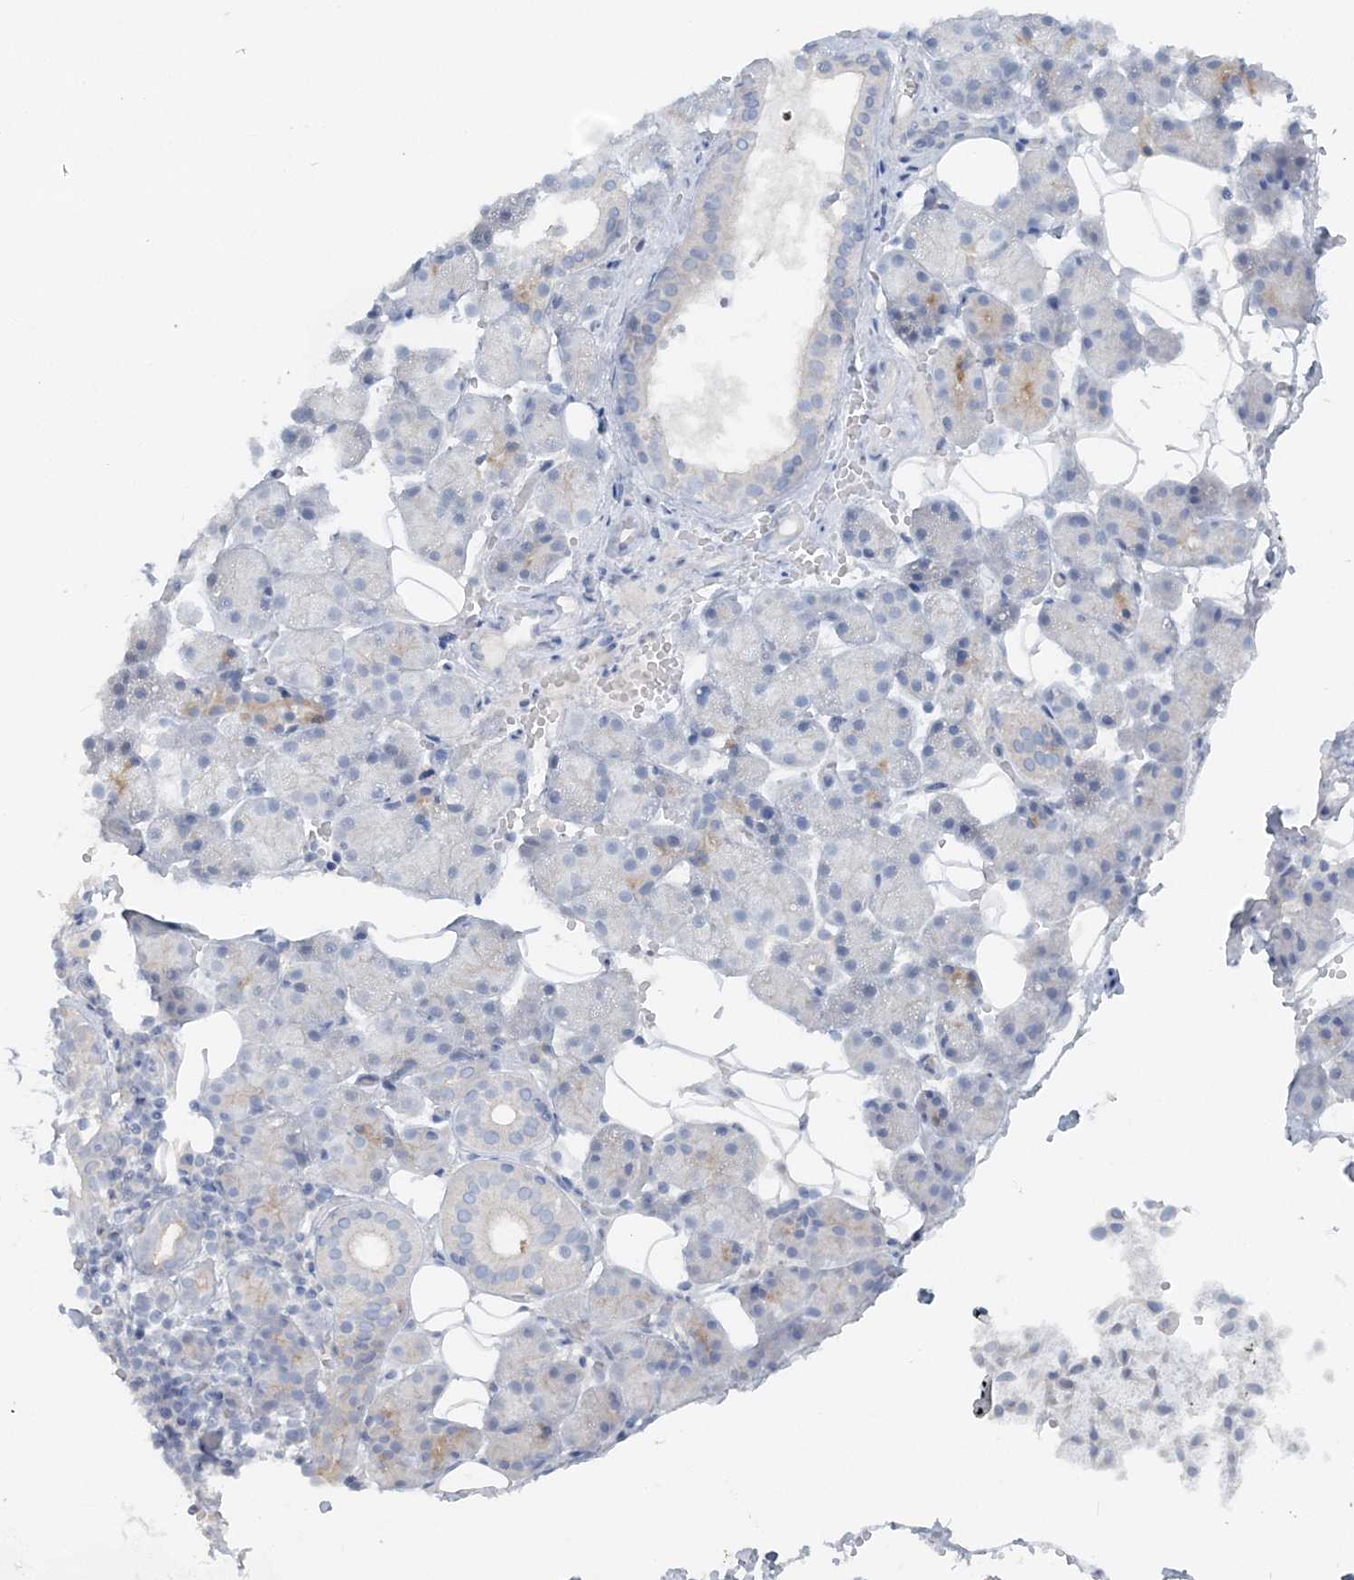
{"staining": {"intensity": "negative", "quantity": "none", "location": "none"}, "tissue": "salivary gland", "cell_type": "Glandular cells", "image_type": "normal", "snomed": [{"axis": "morphology", "description": "Normal tissue, NOS"}, {"axis": "topography", "description": "Salivary gland"}], "caption": "DAB (3,3'-diaminobenzidine) immunohistochemical staining of benign salivary gland demonstrates no significant positivity in glandular cells.", "gene": "ATP11A", "patient": {"sex": "female", "age": 33}}